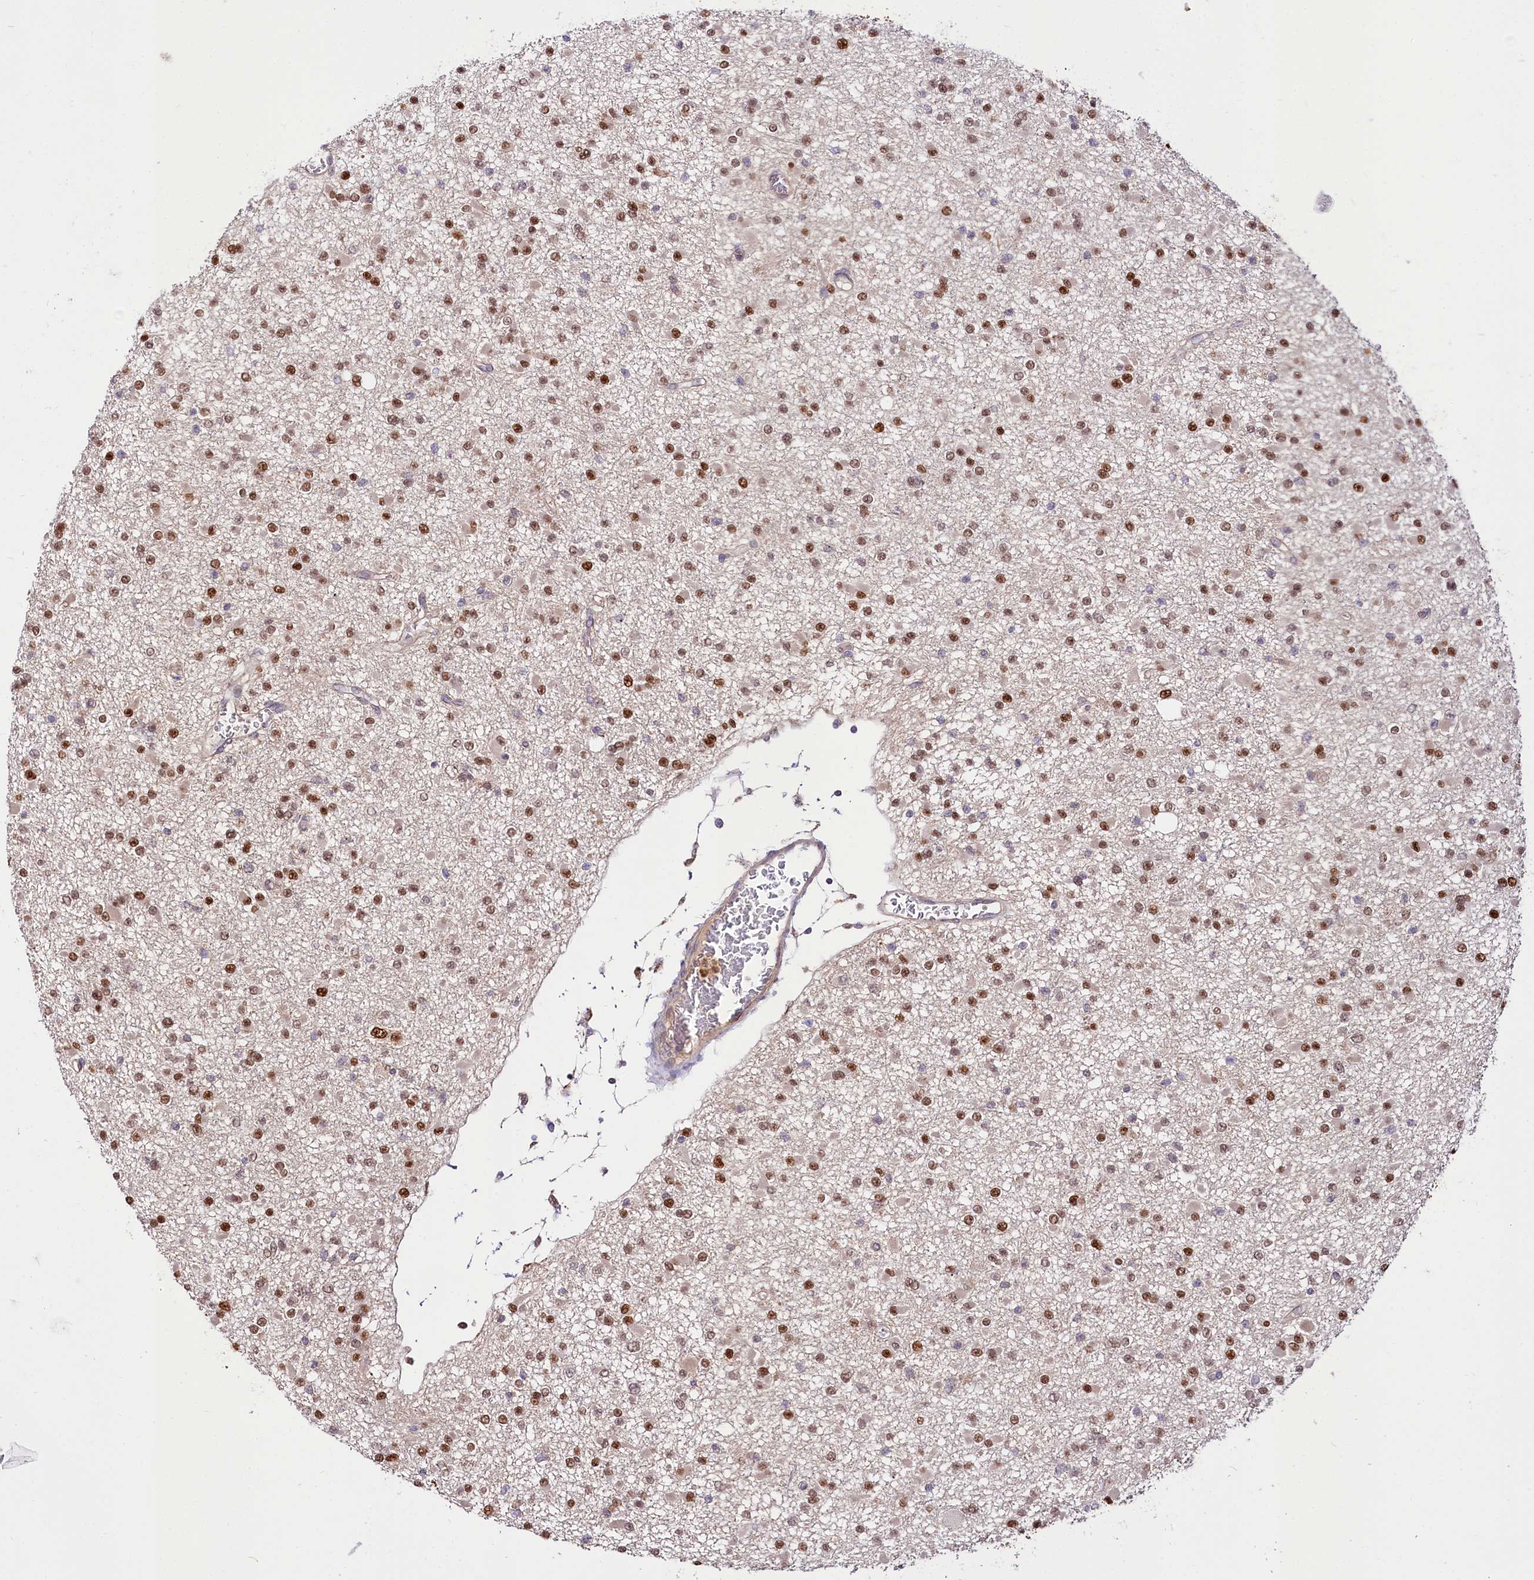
{"staining": {"intensity": "moderate", "quantity": ">75%", "location": "nuclear"}, "tissue": "glioma", "cell_type": "Tumor cells", "image_type": "cancer", "snomed": [{"axis": "morphology", "description": "Glioma, malignant, Low grade"}, {"axis": "topography", "description": "Brain"}], "caption": "Malignant glioma (low-grade) stained for a protein exhibits moderate nuclear positivity in tumor cells. (brown staining indicates protein expression, while blue staining denotes nuclei).", "gene": "GNL3L", "patient": {"sex": "female", "age": 22}}